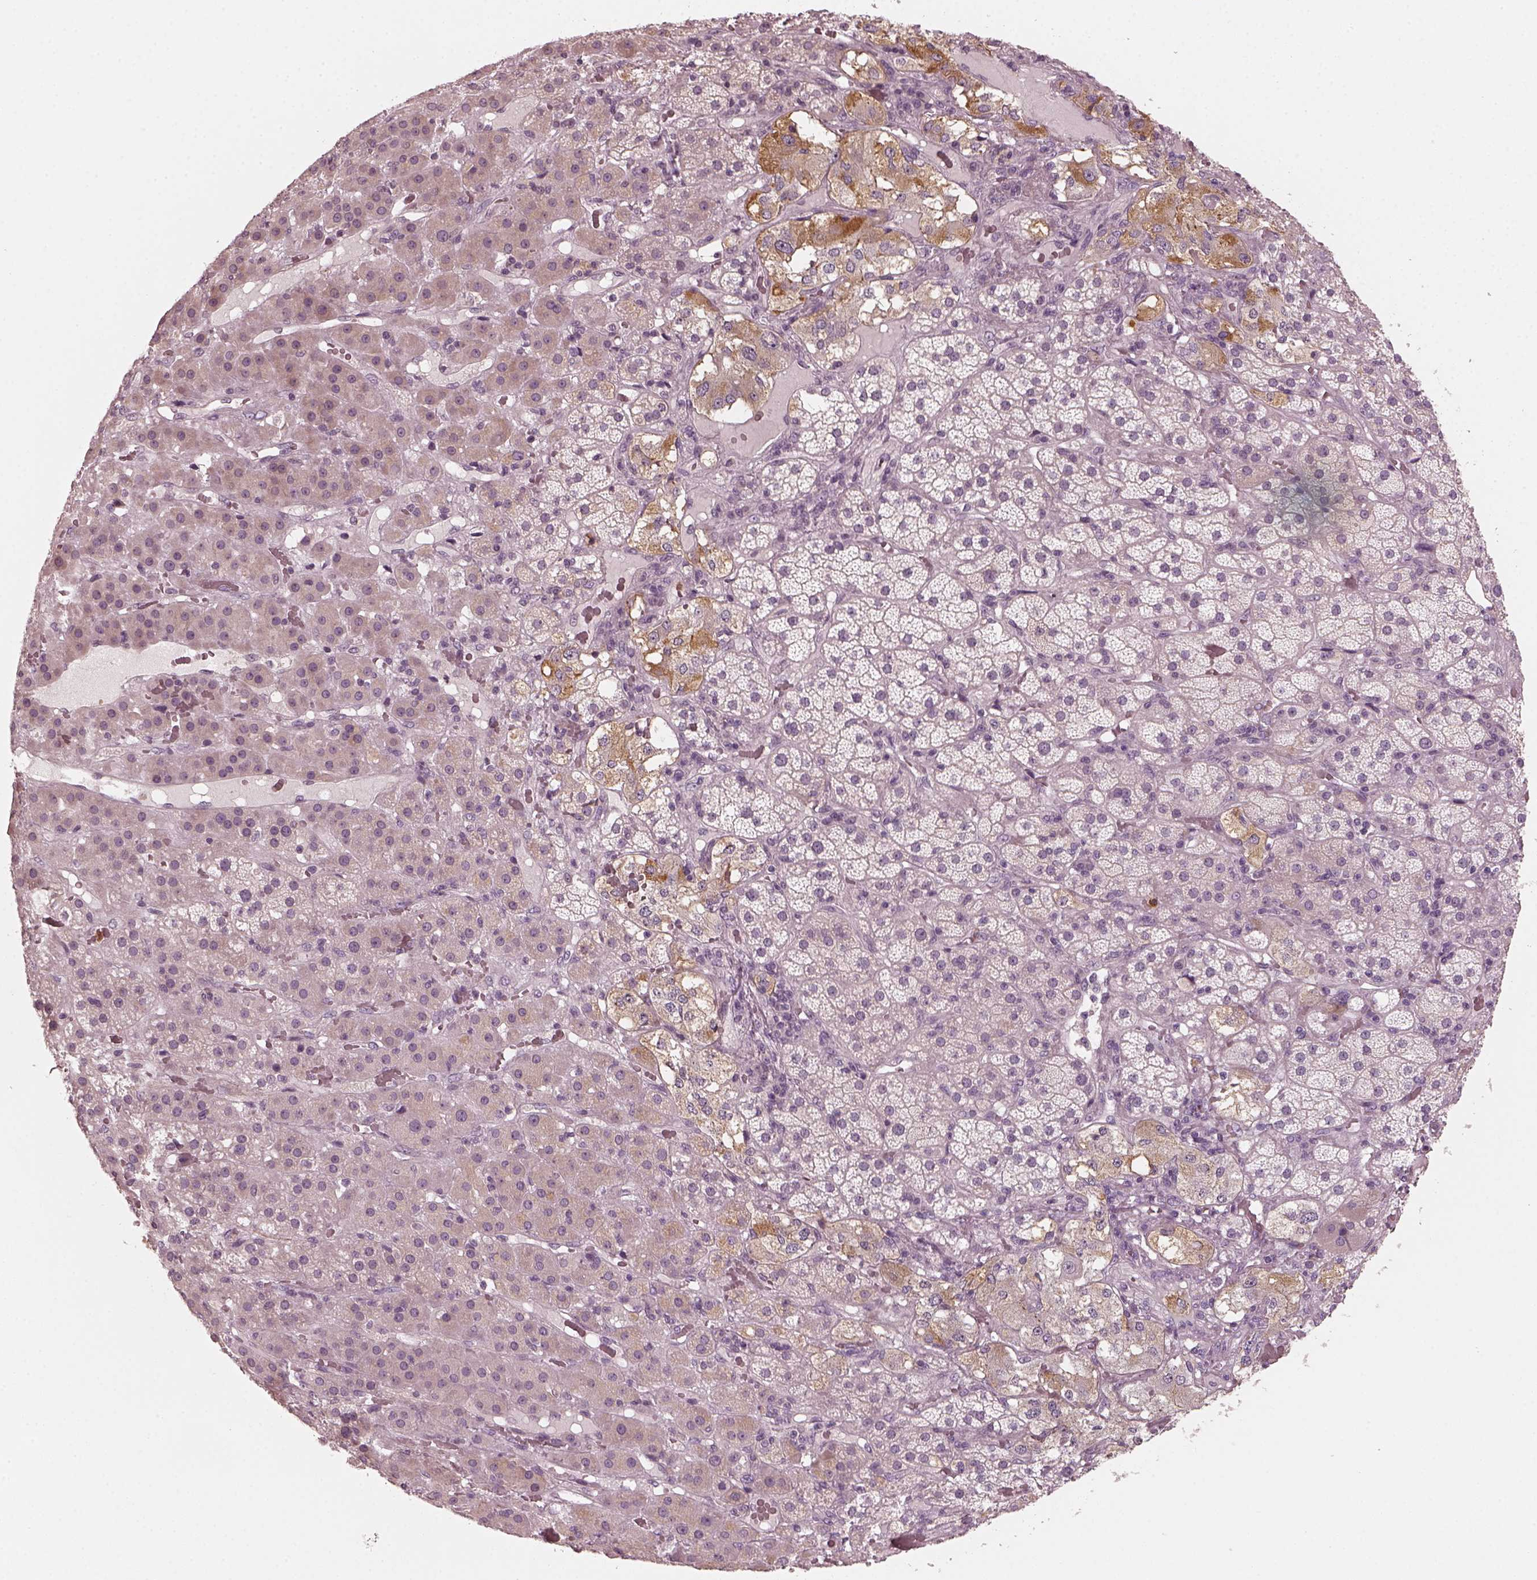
{"staining": {"intensity": "negative", "quantity": "none", "location": "none"}, "tissue": "adrenal gland", "cell_type": "Glandular cells", "image_type": "normal", "snomed": [{"axis": "morphology", "description": "Normal tissue, NOS"}, {"axis": "topography", "description": "Adrenal gland"}], "caption": "This is an immunohistochemistry photomicrograph of normal adrenal gland. There is no positivity in glandular cells.", "gene": "CHIT1", "patient": {"sex": "male", "age": 57}}